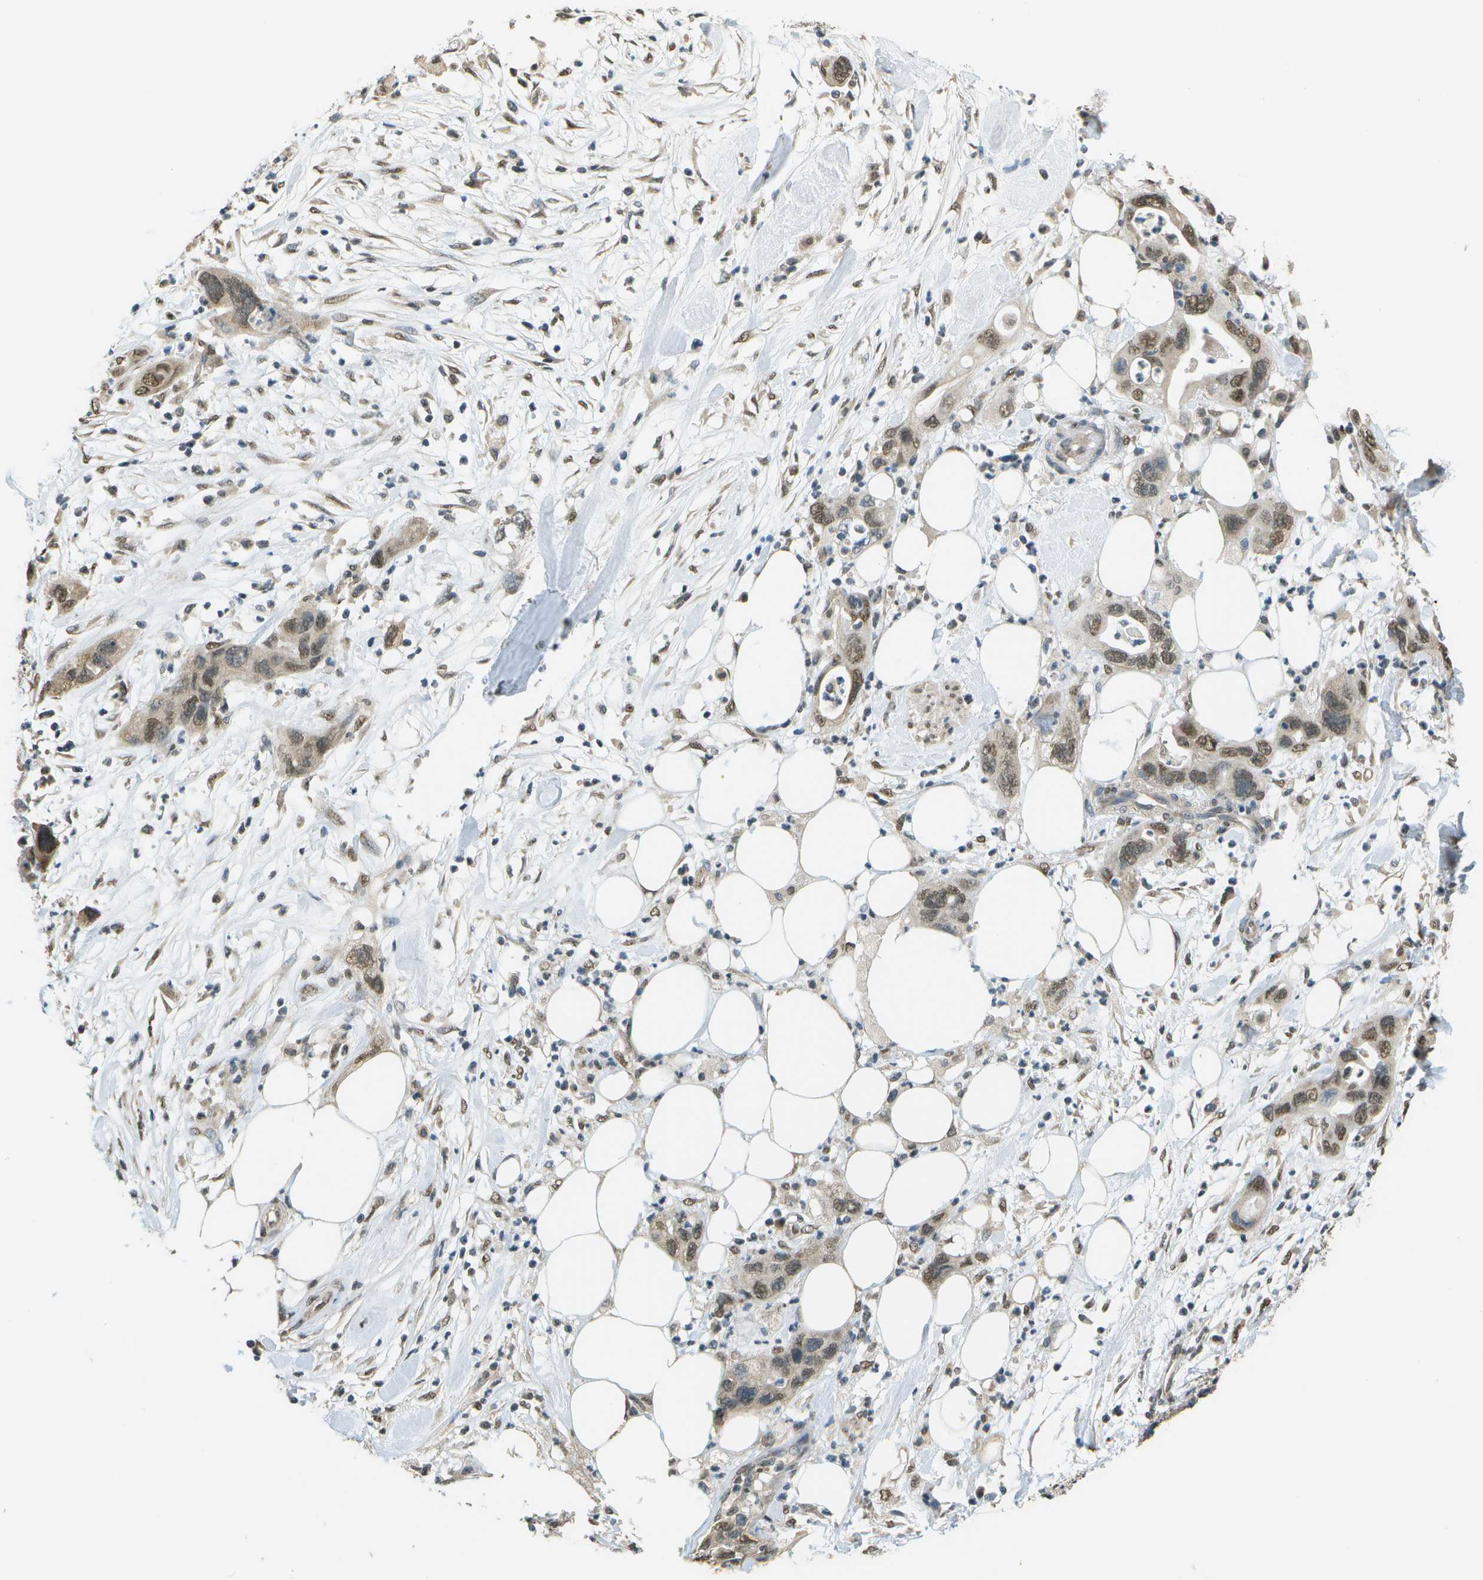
{"staining": {"intensity": "moderate", "quantity": ">75%", "location": "nuclear"}, "tissue": "pancreatic cancer", "cell_type": "Tumor cells", "image_type": "cancer", "snomed": [{"axis": "morphology", "description": "Adenocarcinoma, NOS"}, {"axis": "topography", "description": "Pancreas"}], "caption": "The micrograph displays staining of pancreatic adenocarcinoma, revealing moderate nuclear protein staining (brown color) within tumor cells.", "gene": "ABL2", "patient": {"sex": "female", "age": 71}}